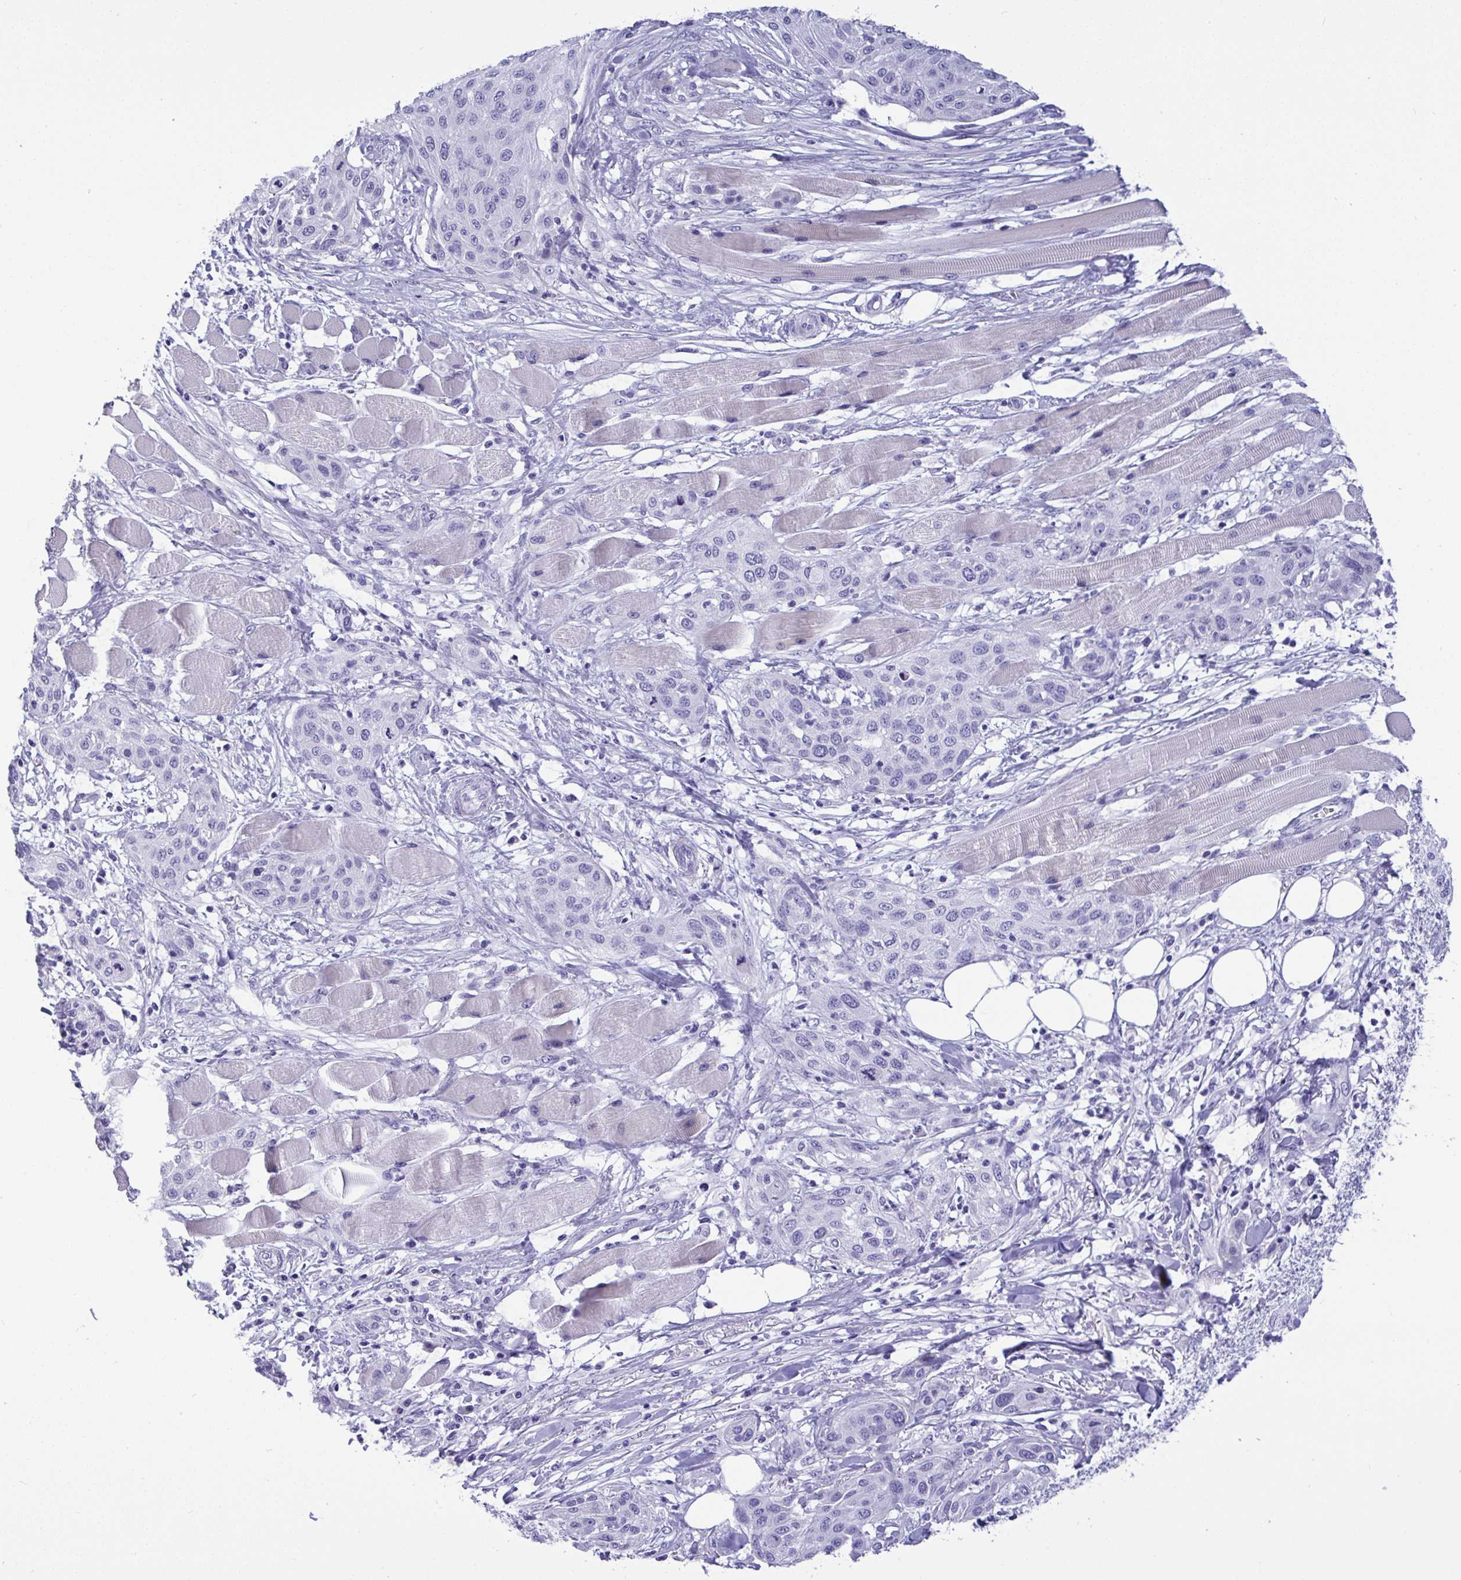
{"staining": {"intensity": "negative", "quantity": "none", "location": "none"}, "tissue": "skin cancer", "cell_type": "Tumor cells", "image_type": "cancer", "snomed": [{"axis": "morphology", "description": "Squamous cell carcinoma, NOS"}, {"axis": "topography", "description": "Skin"}], "caption": "Tumor cells show no significant staining in skin cancer (squamous cell carcinoma).", "gene": "YBX2", "patient": {"sex": "female", "age": 87}}